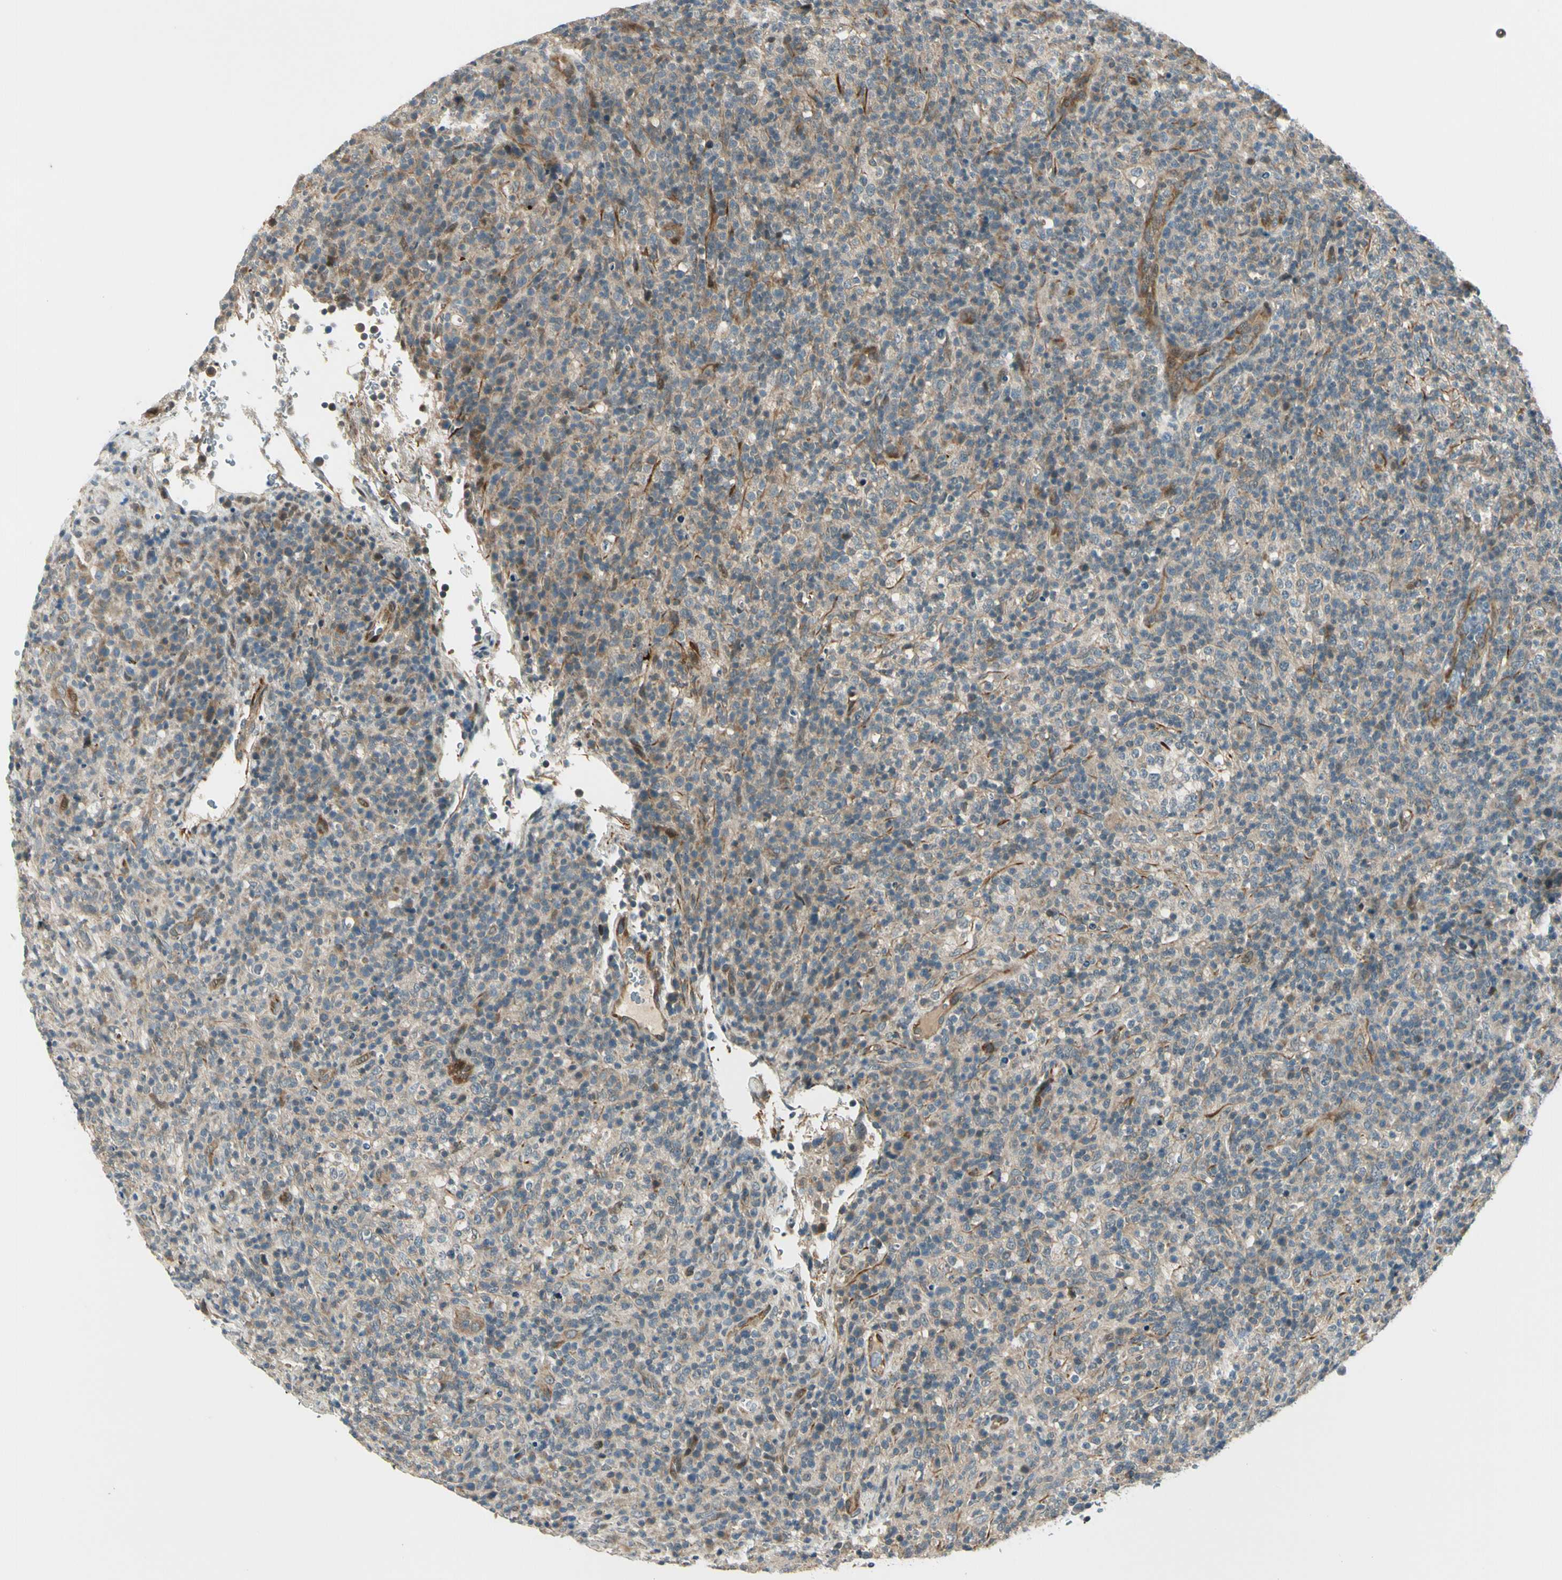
{"staining": {"intensity": "weak", "quantity": ">75%", "location": "cytoplasmic/membranous"}, "tissue": "lymphoma", "cell_type": "Tumor cells", "image_type": "cancer", "snomed": [{"axis": "morphology", "description": "Malignant lymphoma, non-Hodgkin's type, High grade"}, {"axis": "topography", "description": "Lymph node"}], "caption": "Immunohistochemical staining of lymphoma demonstrates weak cytoplasmic/membranous protein expression in approximately >75% of tumor cells.", "gene": "SVBP", "patient": {"sex": "female", "age": 76}}